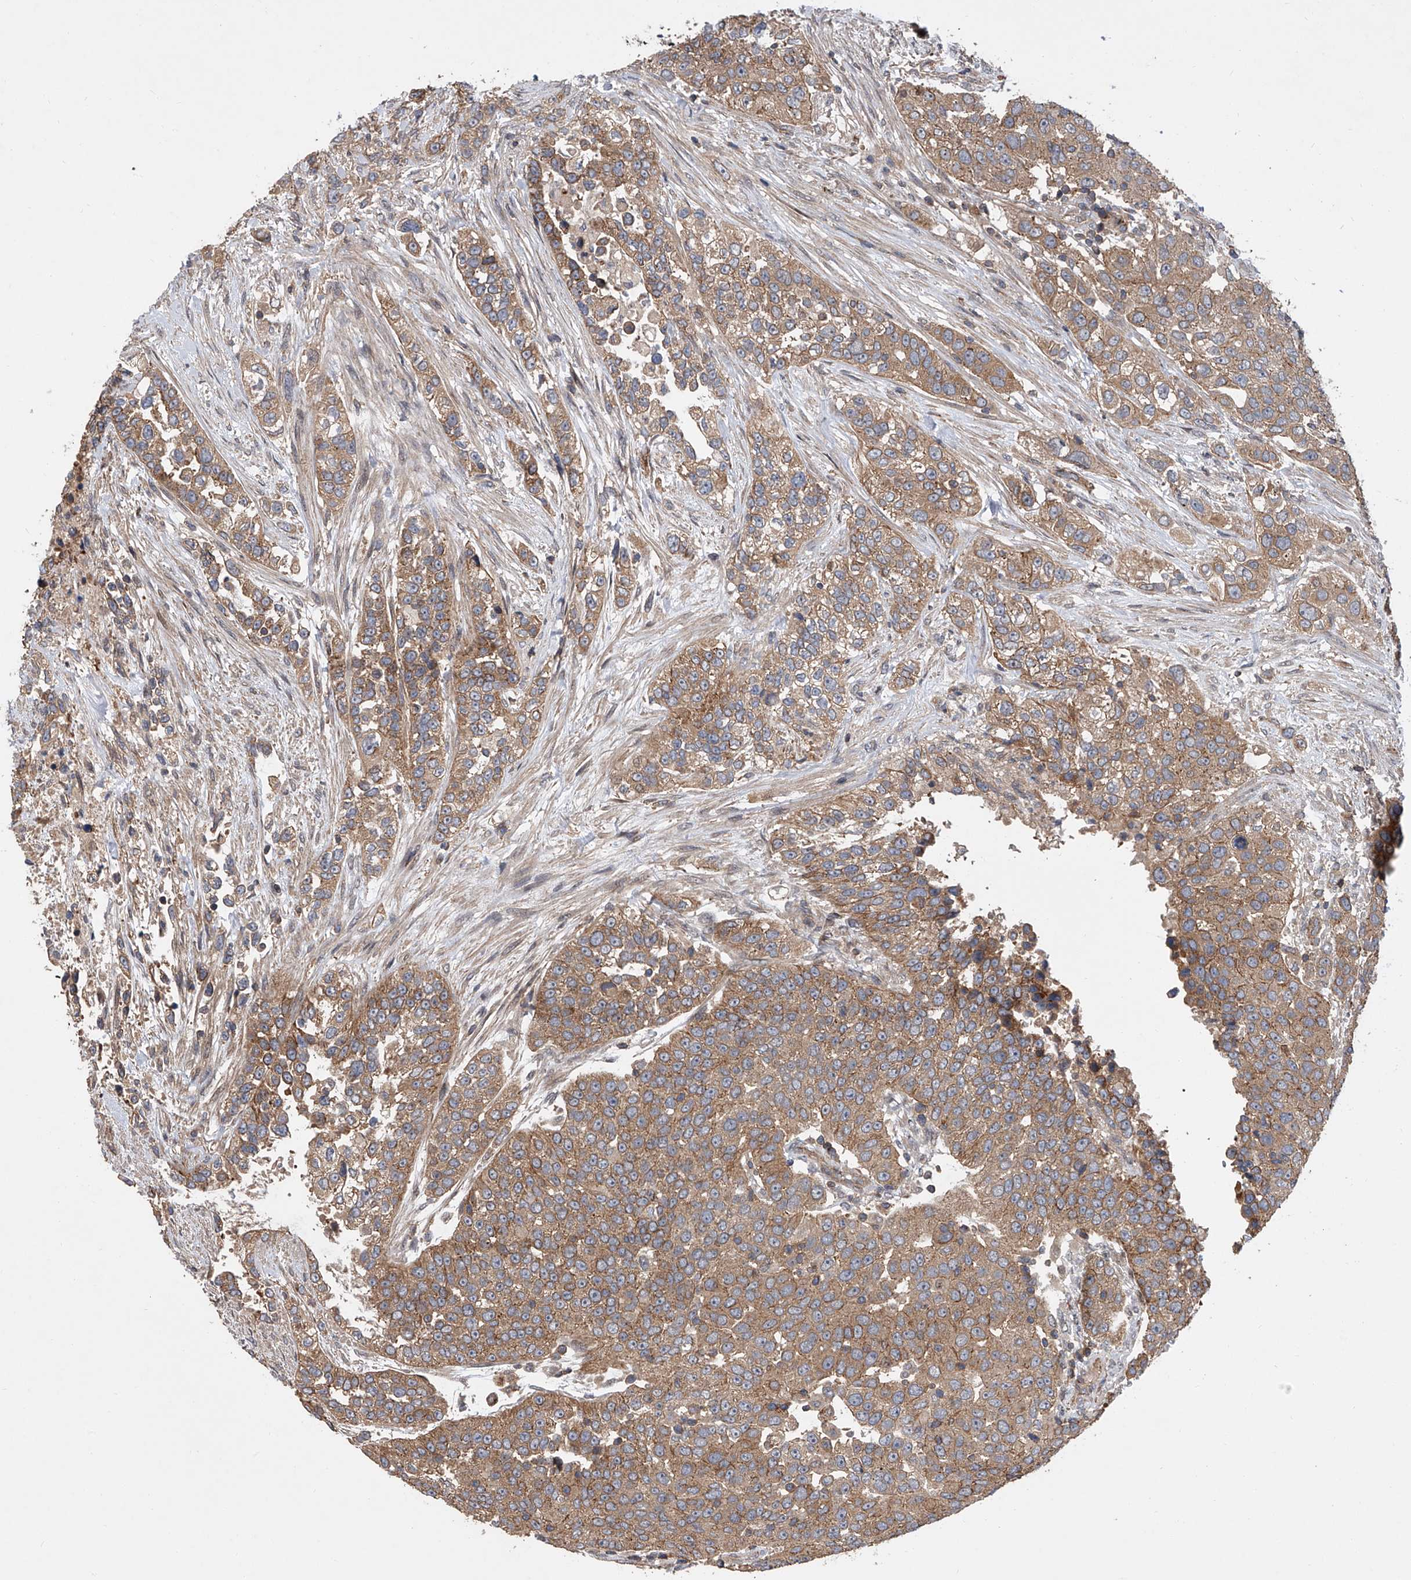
{"staining": {"intensity": "moderate", "quantity": ">75%", "location": "cytoplasmic/membranous"}, "tissue": "urothelial cancer", "cell_type": "Tumor cells", "image_type": "cancer", "snomed": [{"axis": "morphology", "description": "Urothelial carcinoma, High grade"}, {"axis": "topography", "description": "Urinary bladder"}], "caption": "High-grade urothelial carcinoma was stained to show a protein in brown. There is medium levels of moderate cytoplasmic/membranous staining in about >75% of tumor cells.", "gene": "USP47", "patient": {"sex": "female", "age": 80}}